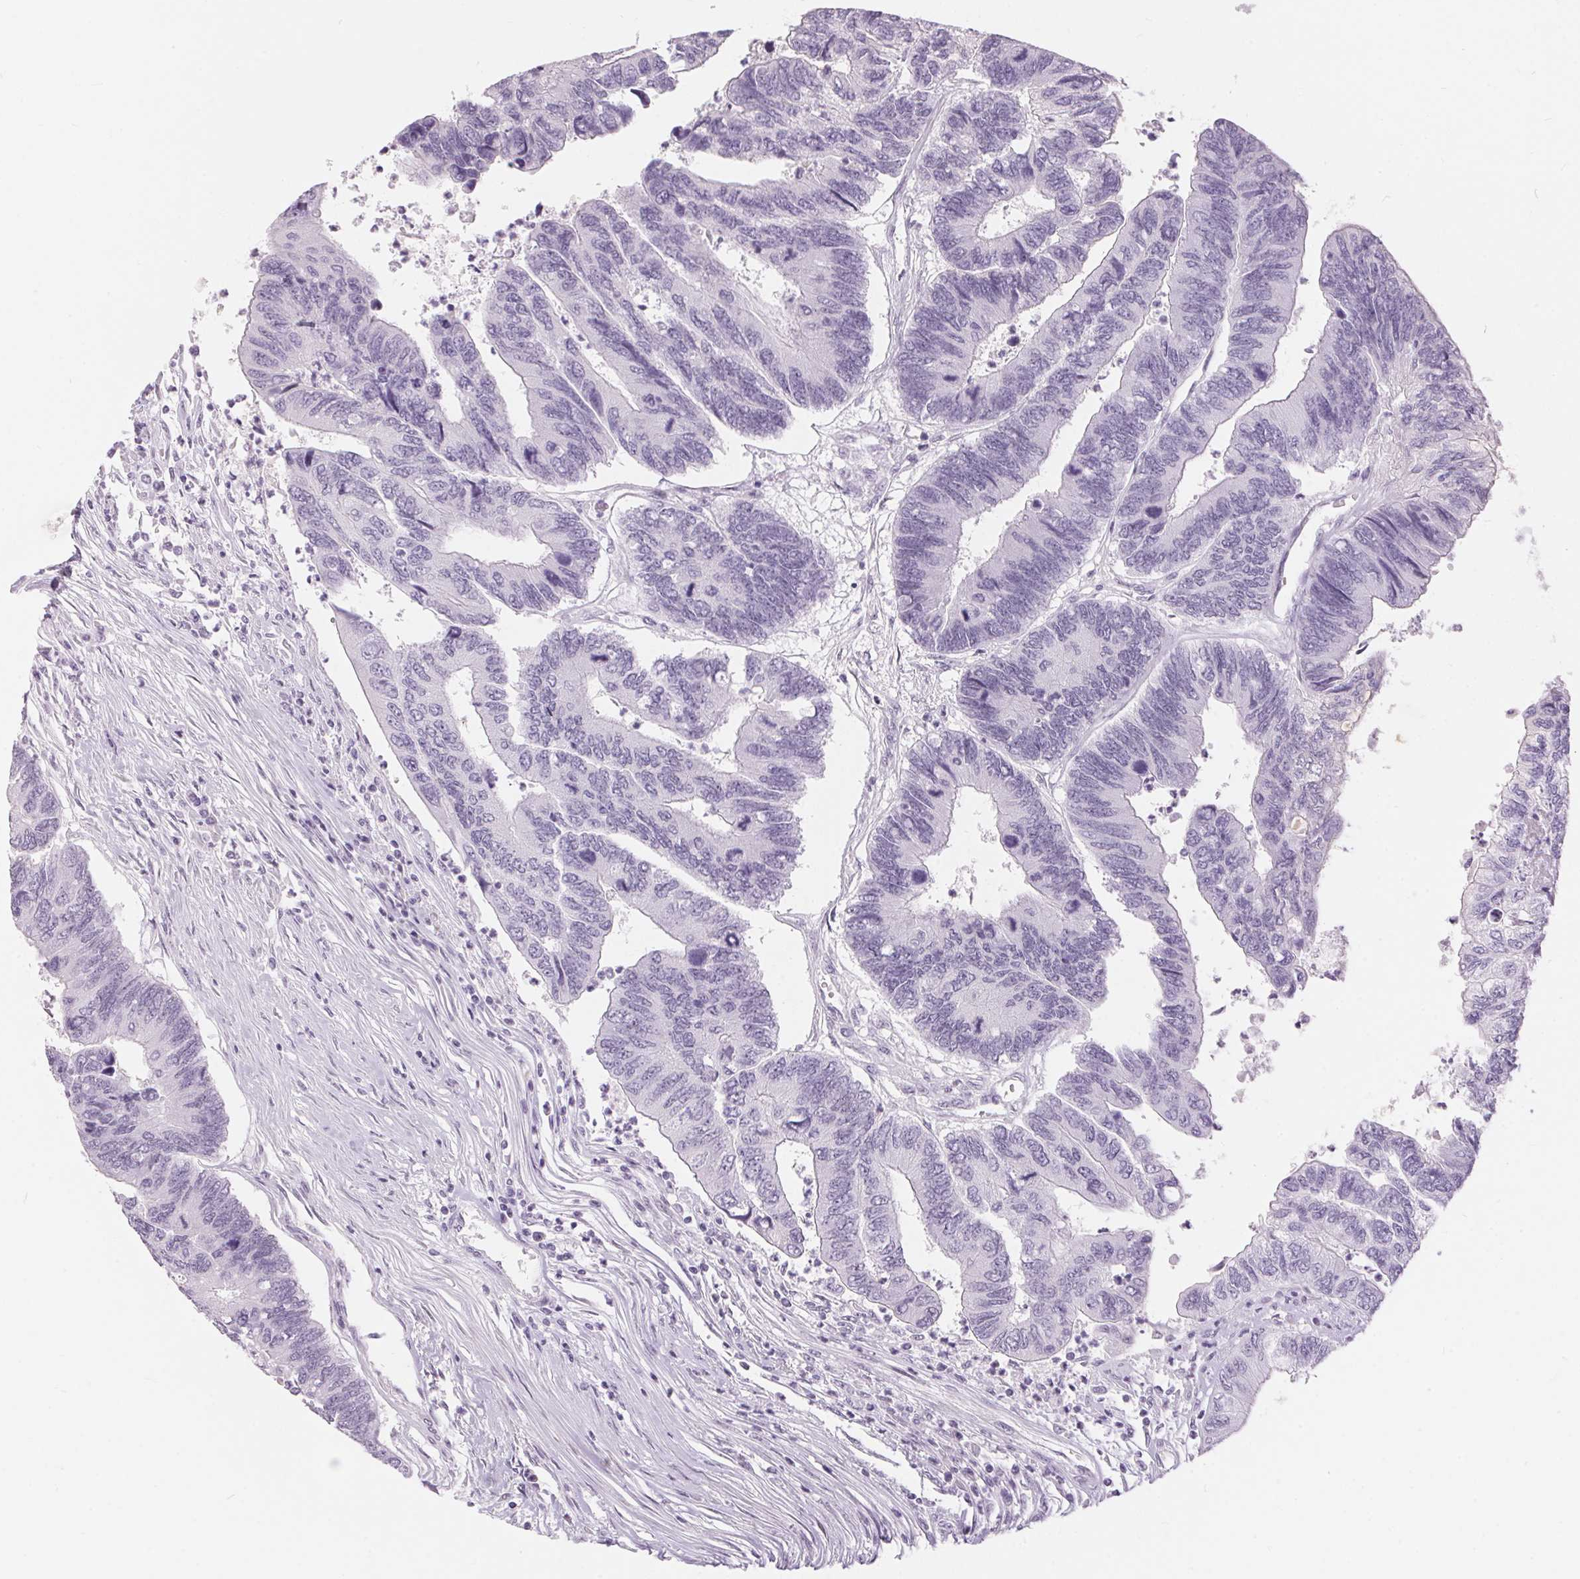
{"staining": {"intensity": "negative", "quantity": "none", "location": "none"}, "tissue": "colorectal cancer", "cell_type": "Tumor cells", "image_type": "cancer", "snomed": [{"axis": "morphology", "description": "Adenocarcinoma, NOS"}, {"axis": "topography", "description": "Colon"}], "caption": "Human colorectal cancer (adenocarcinoma) stained for a protein using immunohistochemistry (IHC) exhibits no staining in tumor cells.", "gene": "CADPS", "patient": {"sex": "female", "age": 67}}